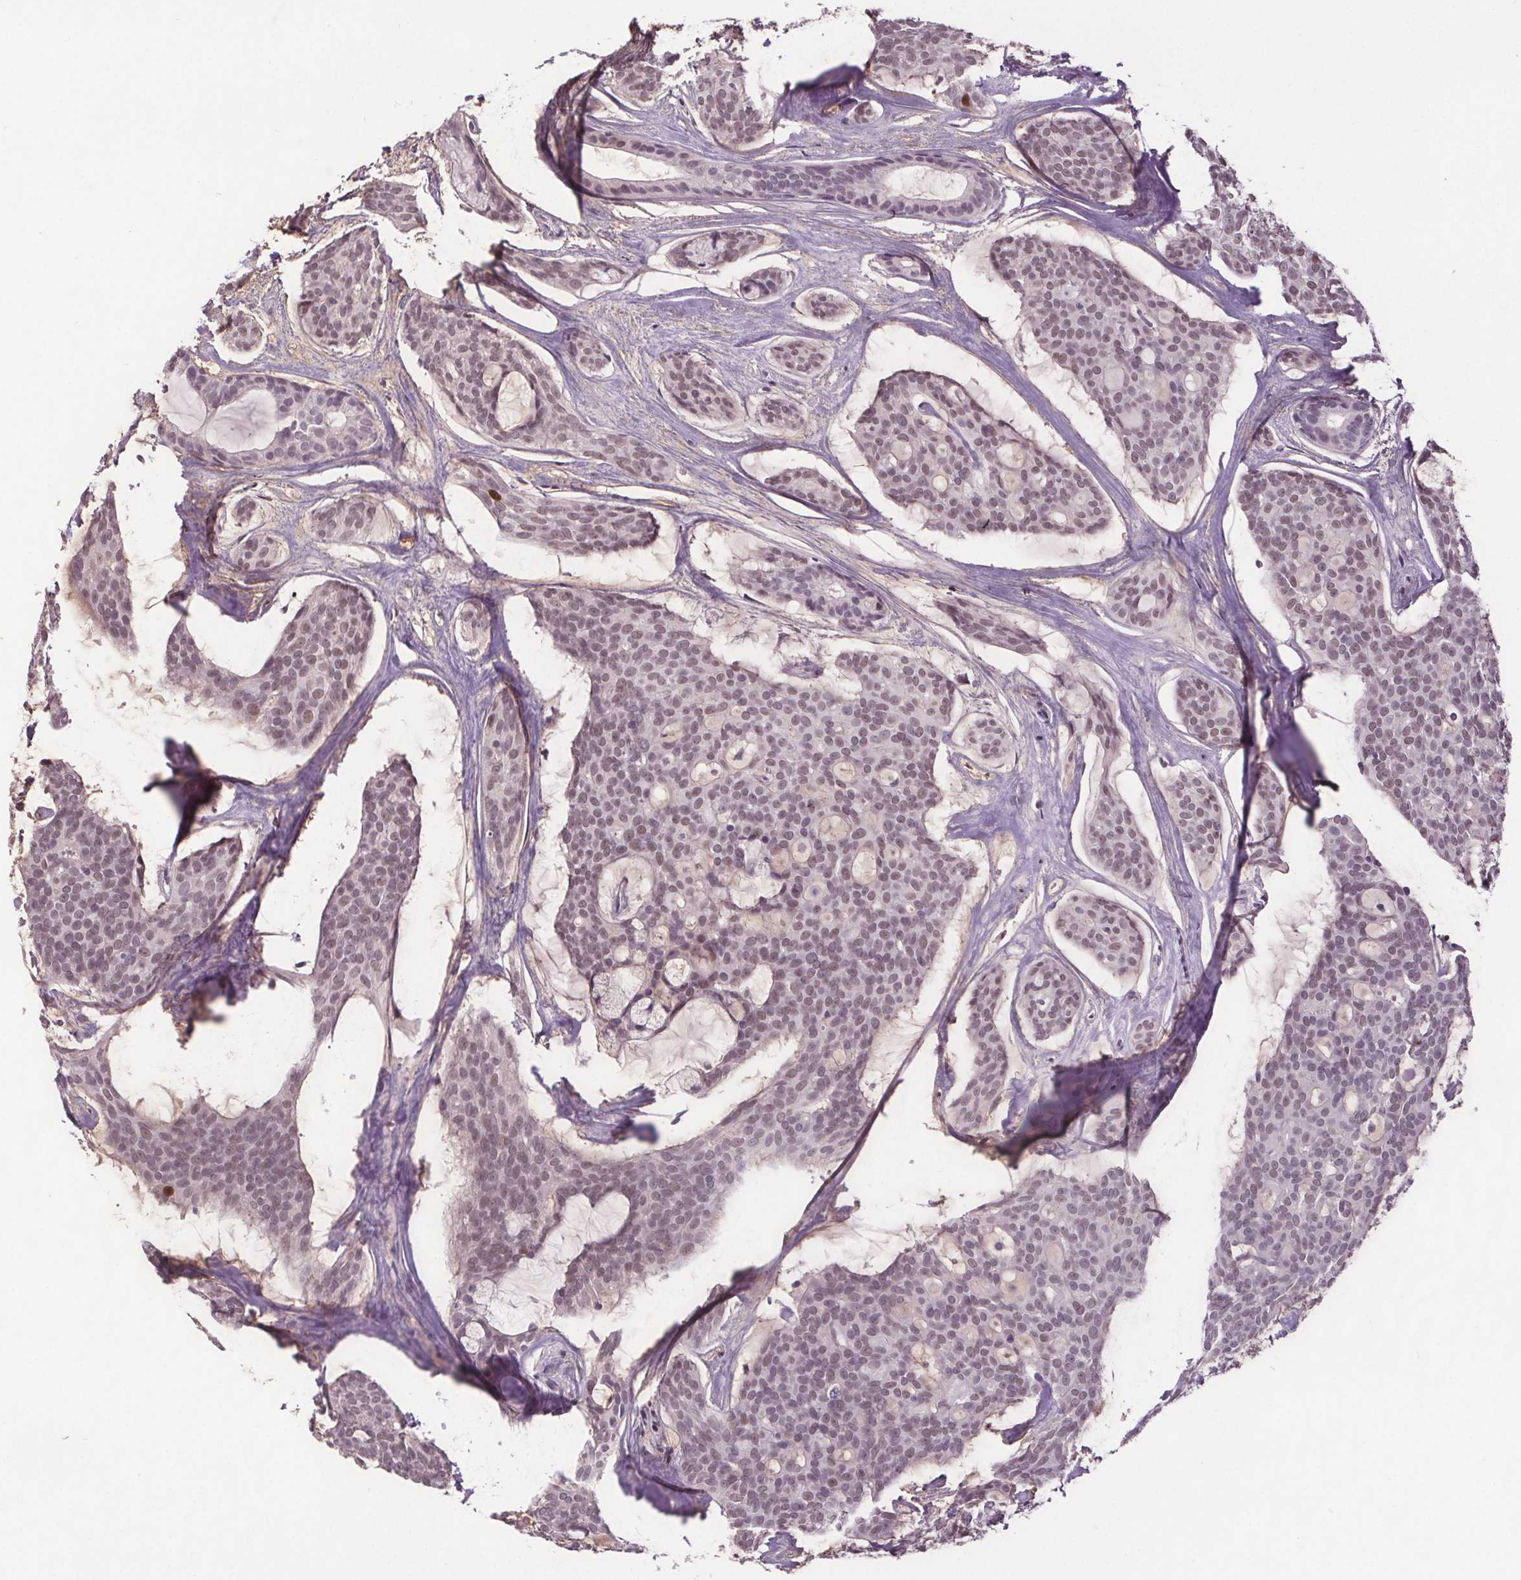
{"staining": {"intensity": "weak", "quantity": "25%-75%", "location": "nuclear"}, "tissue": "head and neck cancer", "cell_type": "Tumor cells", "image_type": "cancer", "snomed": [{"axis": "morphology", "description": "Adenocarcinoma, NOS"}, {"axis": "topography", "description": "Head-Neck"}], "caption": "There is low levels of weak nuclear expression in tumor cells of head and neck adenocarcinoma, as demonstrated by immunohistochemical staining (brown color).", "gene": "CENPF", "patient": {"sex": "male", "age": 66}}